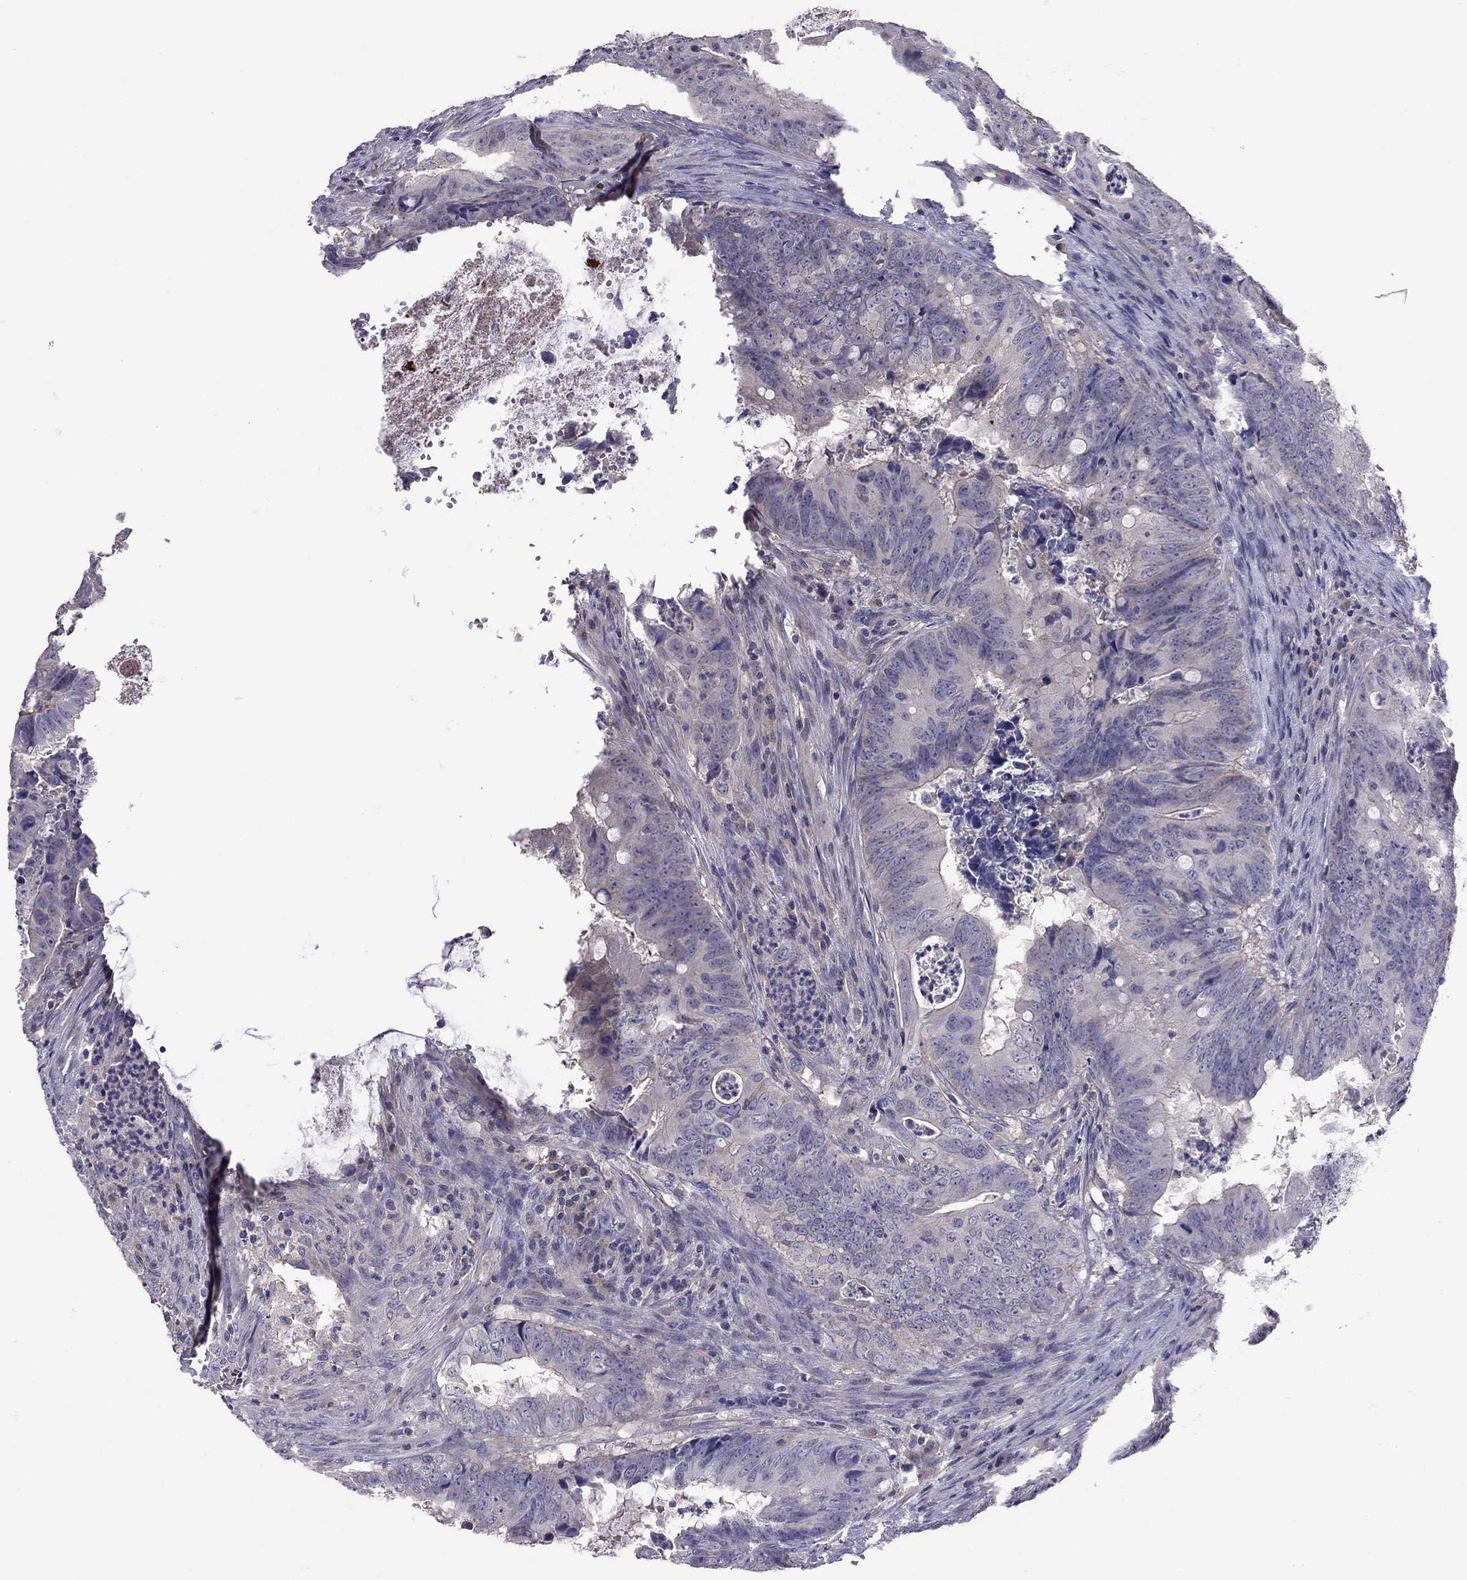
{"staining": {"intensity": "negative", "quantity": "none", "location": "none"}, "tissue": "colorectal cancer", "cell_type": "Tumor cells", "image_type": "cancer", "snomed": [{"axis": "morphology", "description": "Adenocarcinoma, NOS"}, {"axis": "topography", "description": "Colon"}], "caption": "DAB immunohistochemical staining of human adenocarcinoma (colorectal) exhibits no significant staining in tumor cells.", "gene": "RTP5", "patient": {"sex": "female", "age": 82}}